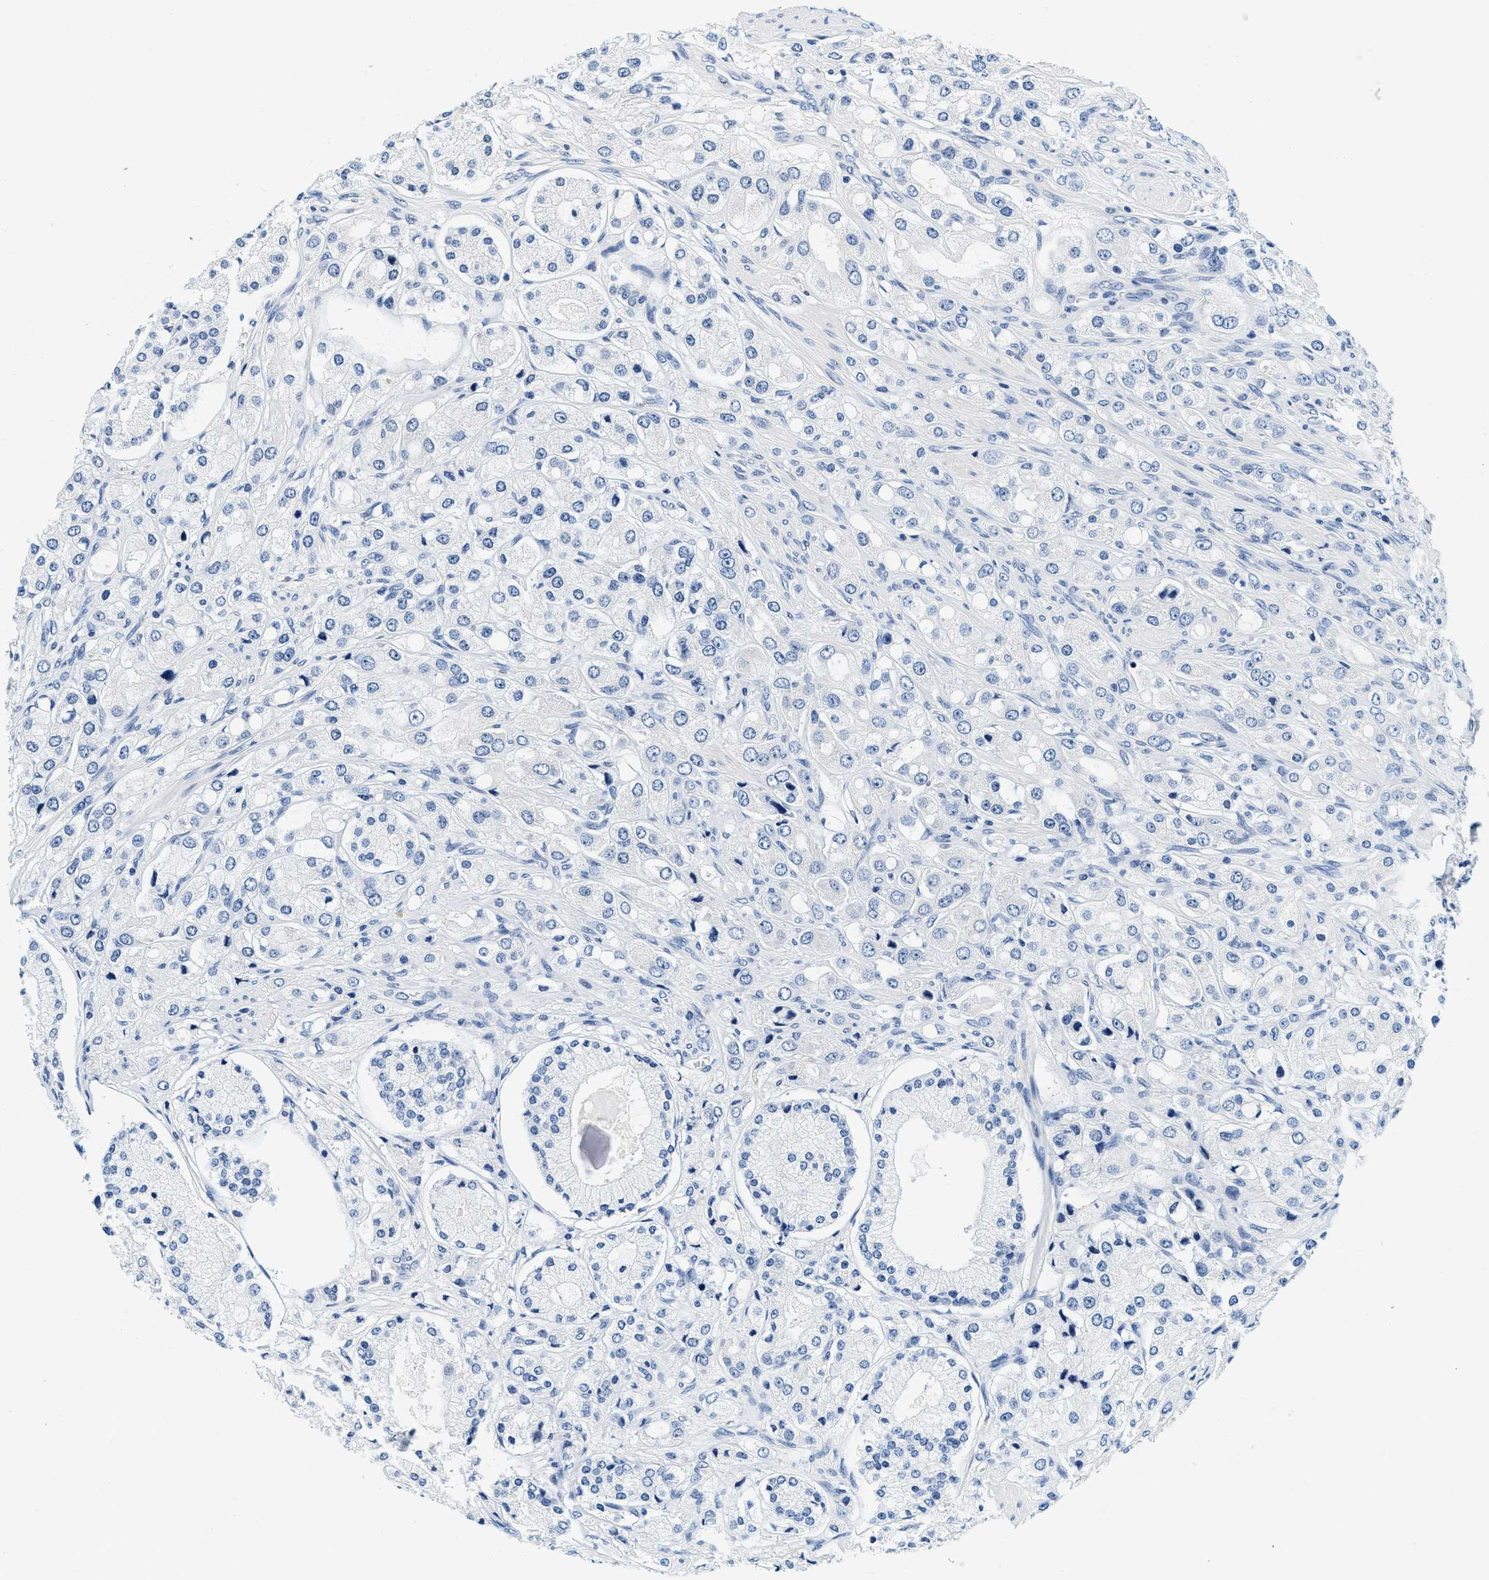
{"staining": {"intensity": "negative", "quantity": "none", "location": "none"}, "tissue": "prostate cancer", "cell_type": "Tumor cells", "image_type": "cancer", "snomed": [{"axis": "morphology", "description": "Adenocarcinoma, High grade"}, {"axis": "topography", "description": "Prostate"}], "caption": "There is no significant positivity in tumor cells of adenocarcinoma (high-grade) (prostate). (DAB (3,3'-diaminobenzidine) immunohistochemistry (IHC) with hematoxylin counter stain).", "gene": "GSTM3", "patient": {"sex": "male", "age": 65}}